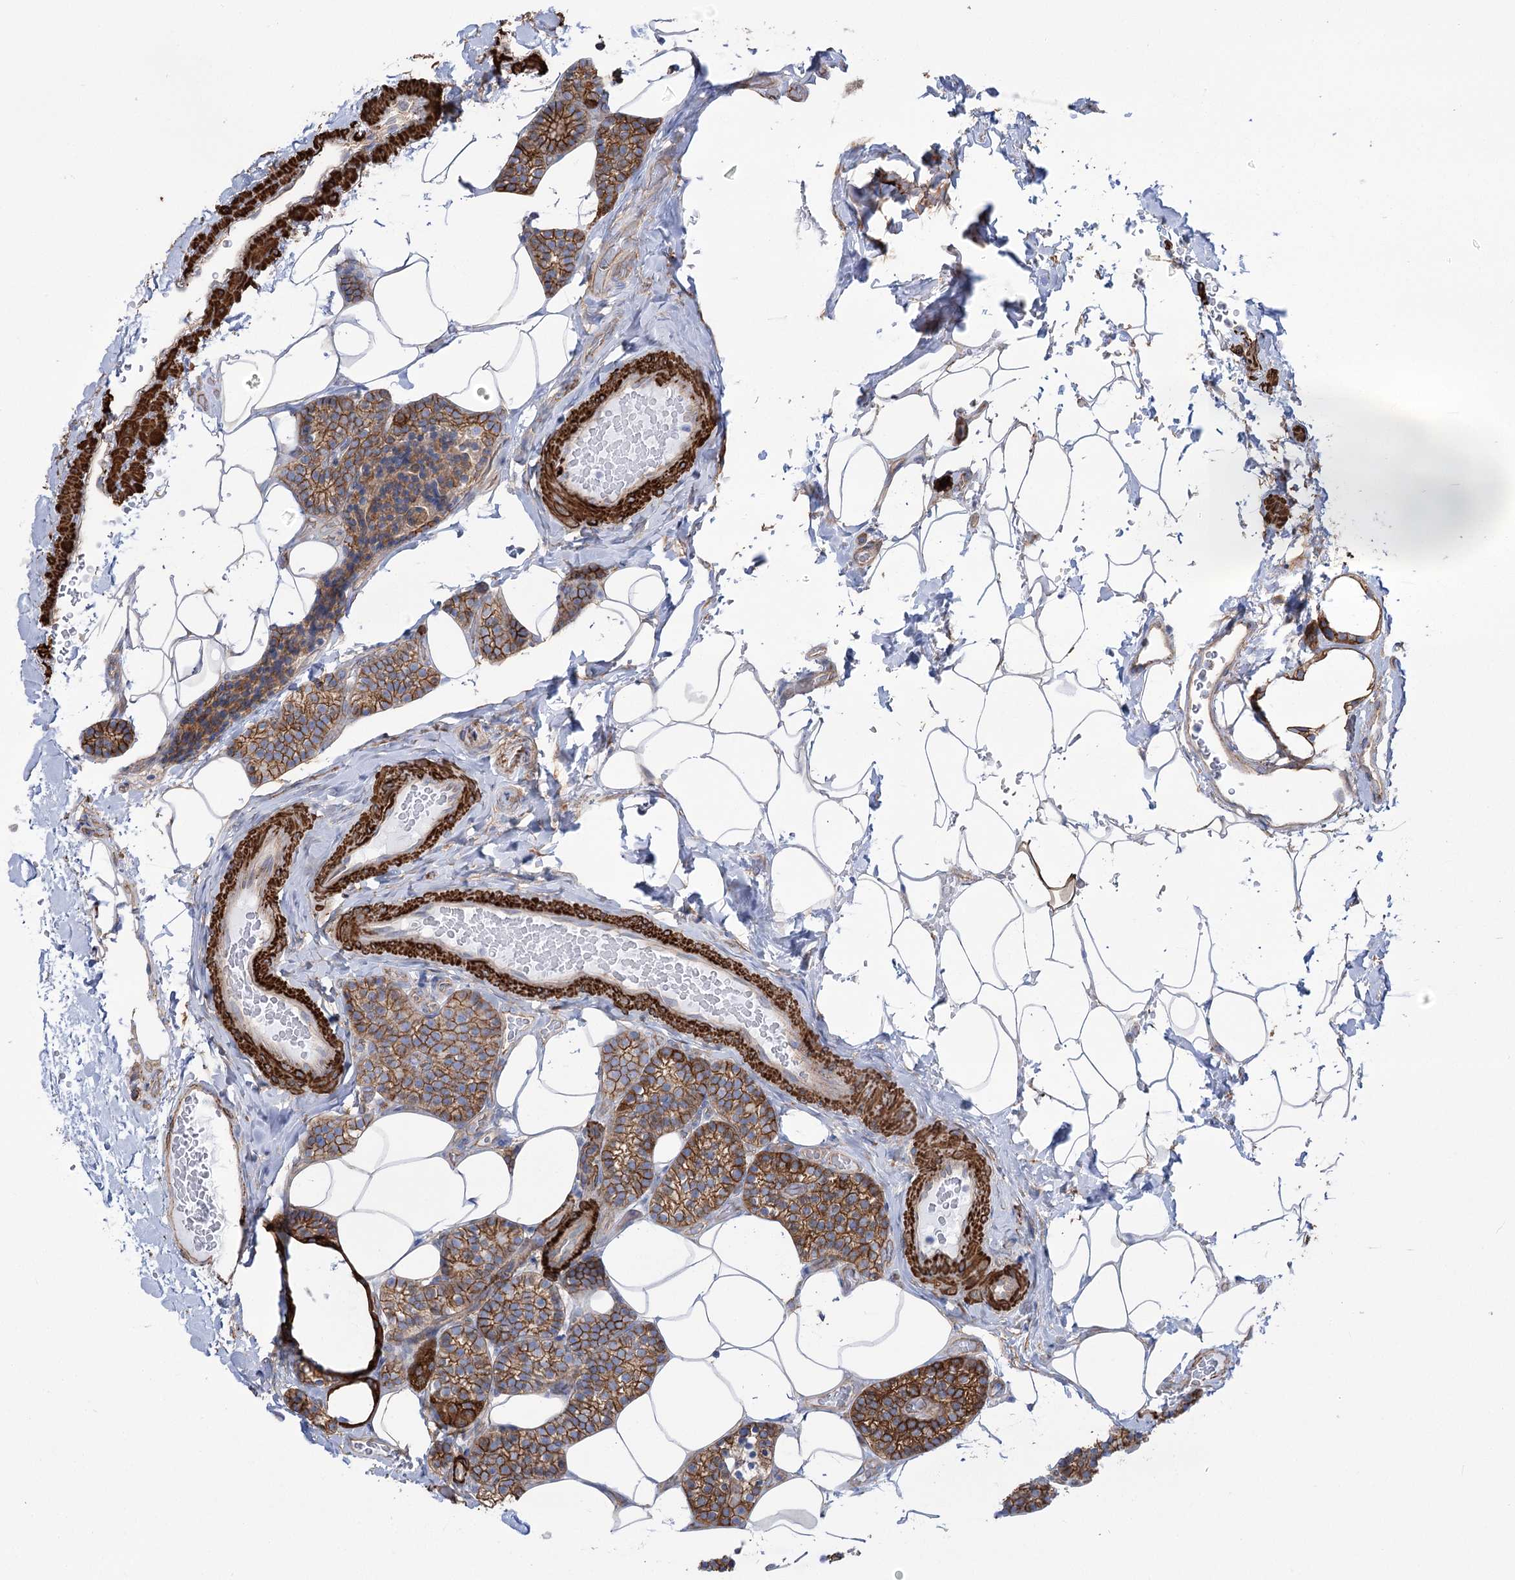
{"staining": {"intensity": "moderate", "quantity": "25%-75%", "location": "cytoplasmic/membranous"}, "tissue": "parathyroid gland", "cell_type": "Glandular cells", "image_type": "normal", "snomed": [{"axis": "morphology", "description": "Normal tissue, NOS"}, {"axis": "topography", "description": "Parathyroid gland"}], "caption": "Immunohistochemistry micrograph of unremarkable parathyroid gland: parathyroid gland stained using immunohistochemistry (IHC) displays medium levels of moderate protein expression localized specifically in the cytoplasmic/membranous of glandular cells, appearing as a cytoplasmic/membranous brown color.", "gene": "PLEKHA5", "patient": {"sex": "male", "age": 52}}